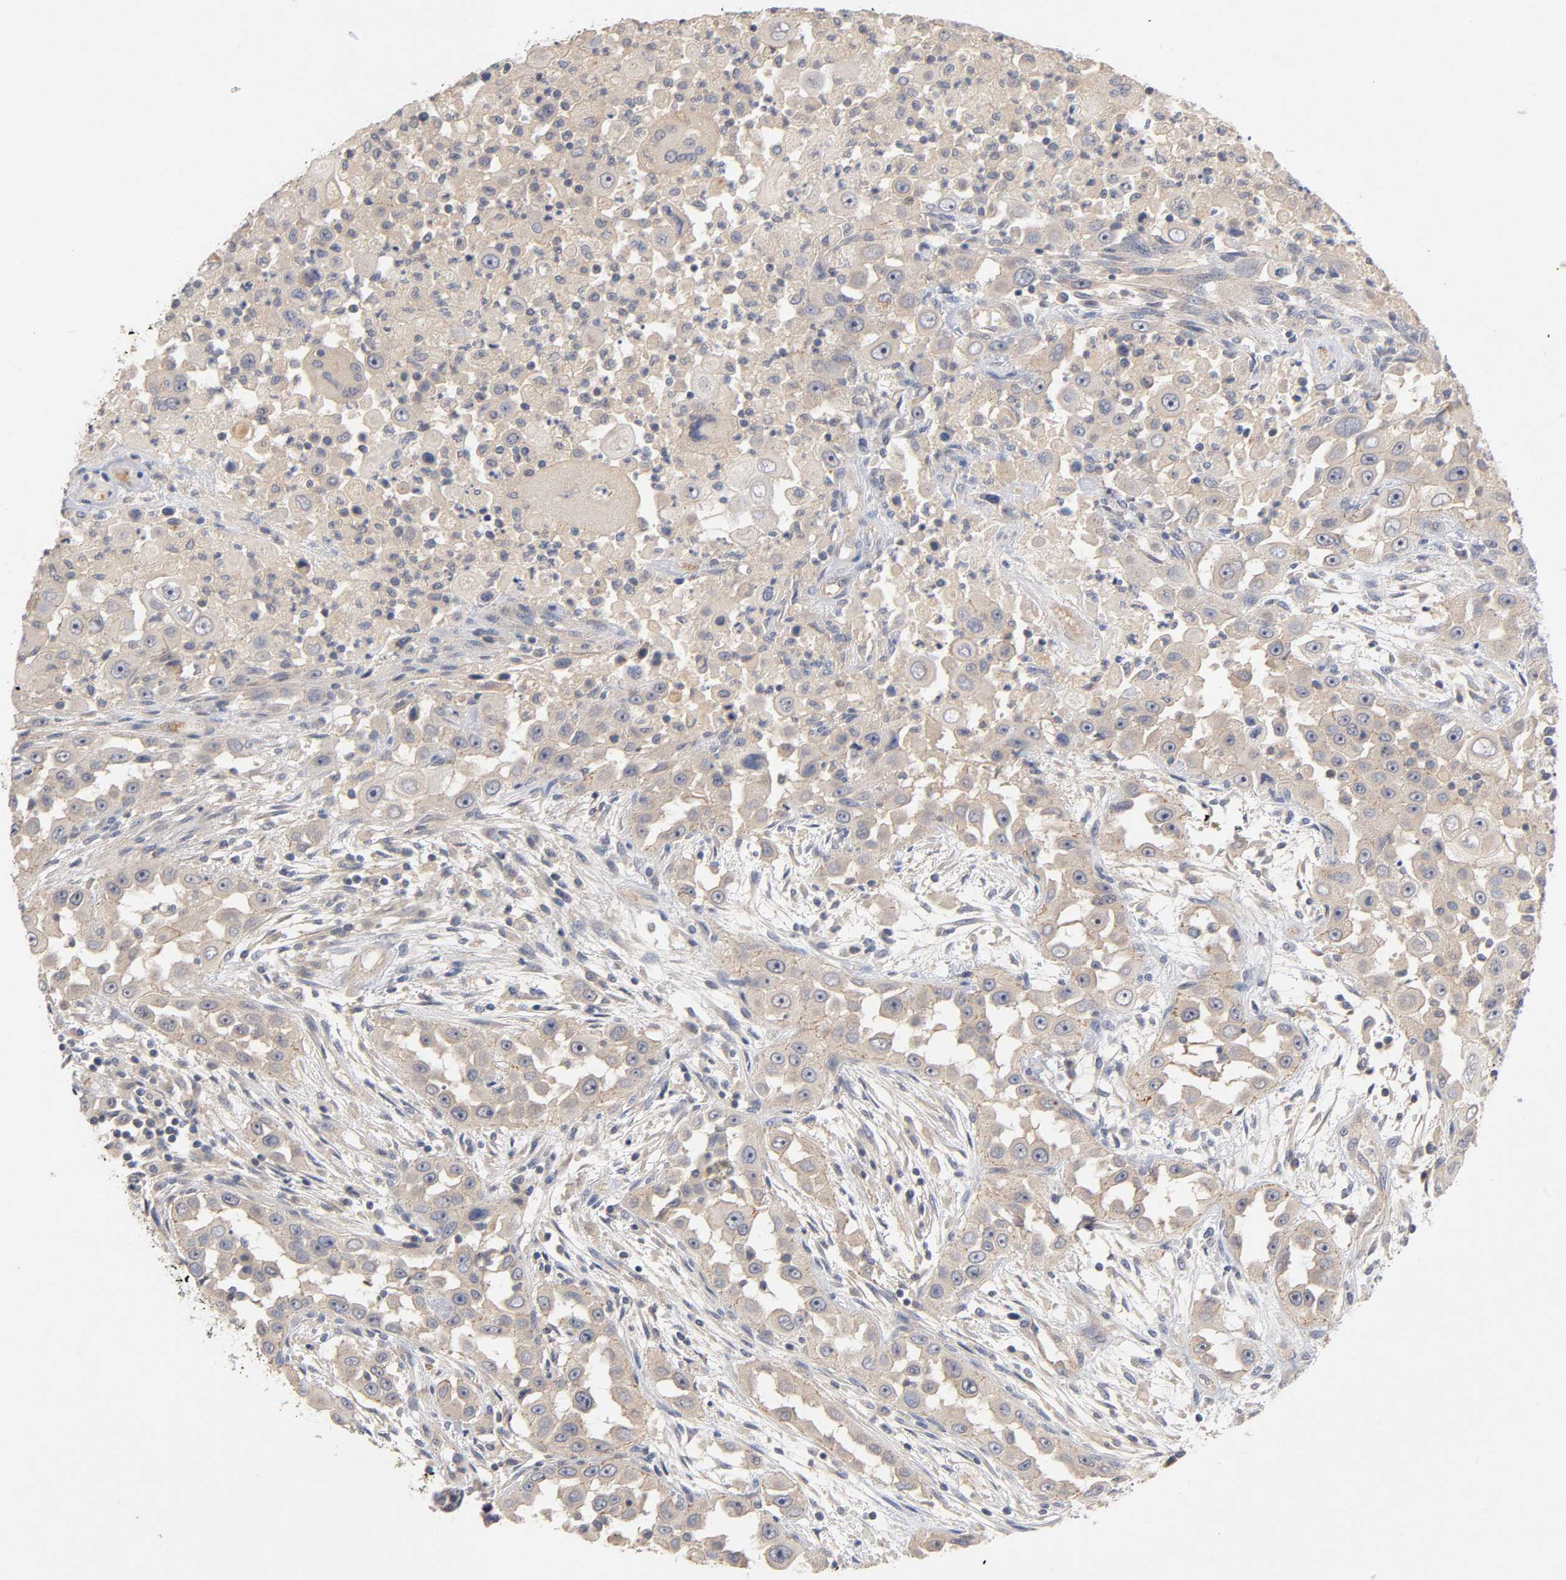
{"staining": {"intensity": "weak", "quantity": ">75%", "location": "cytoplasmic/membranous"}, "tissue": "head and neck cancer", "cell_type": "Tumor cells", "image_type": "cancer", "snomed": [{"axis": "morphology", "description": "Carcinoma, NOS"}, {"axis": "topography", "description": "Head-Neck"}], "caption": "Immunohistochemistry of human head and neck cancer (carcinoma) displays low levels of weak cytoplasmic/membranous expression in about >75% of tumor cells. (DAB = brown stain, brightfield microscopy at high magnification).", "gene": "PDZD11", "patient": {"sex": "male", "age": 87}}